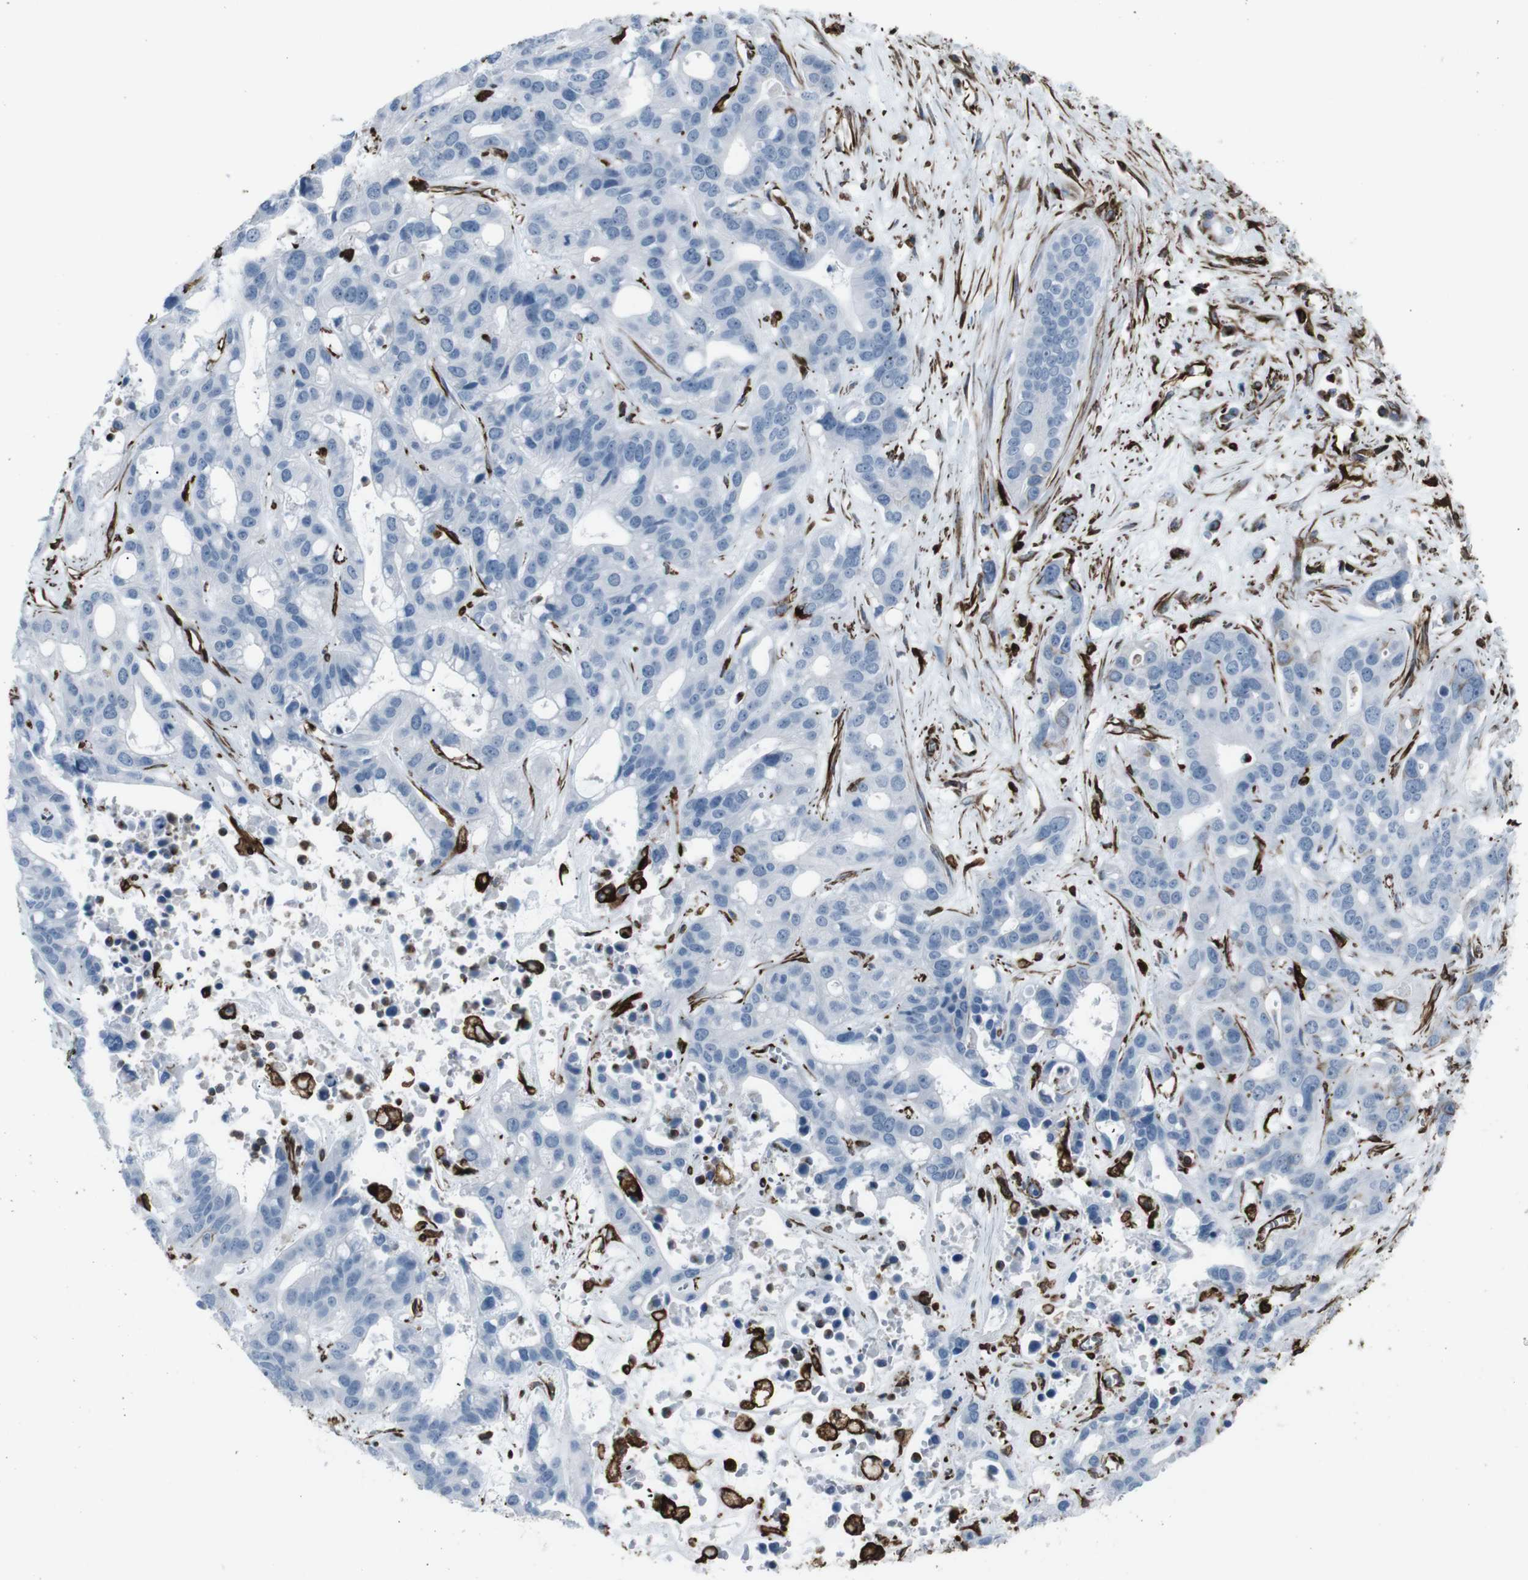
{"staining": {"intensity": "negative", "quantity": "none", "location": "none"}, "tissue": "liver cancer", "cell_type": "Tumor cells", "image_type": "cancer", "snomed": [{"axis": "morphology", "description": "Cholangiocarcinoma"}, {"axis": "topography", "description": "Liver"}], "caption": "This is an IHC histopathology image of human cholangiocarcinoma (liver). There is no staining in tumor cells.", "gene": "ZDHHC6", "patient": {"sex": "female", "age": 65}}